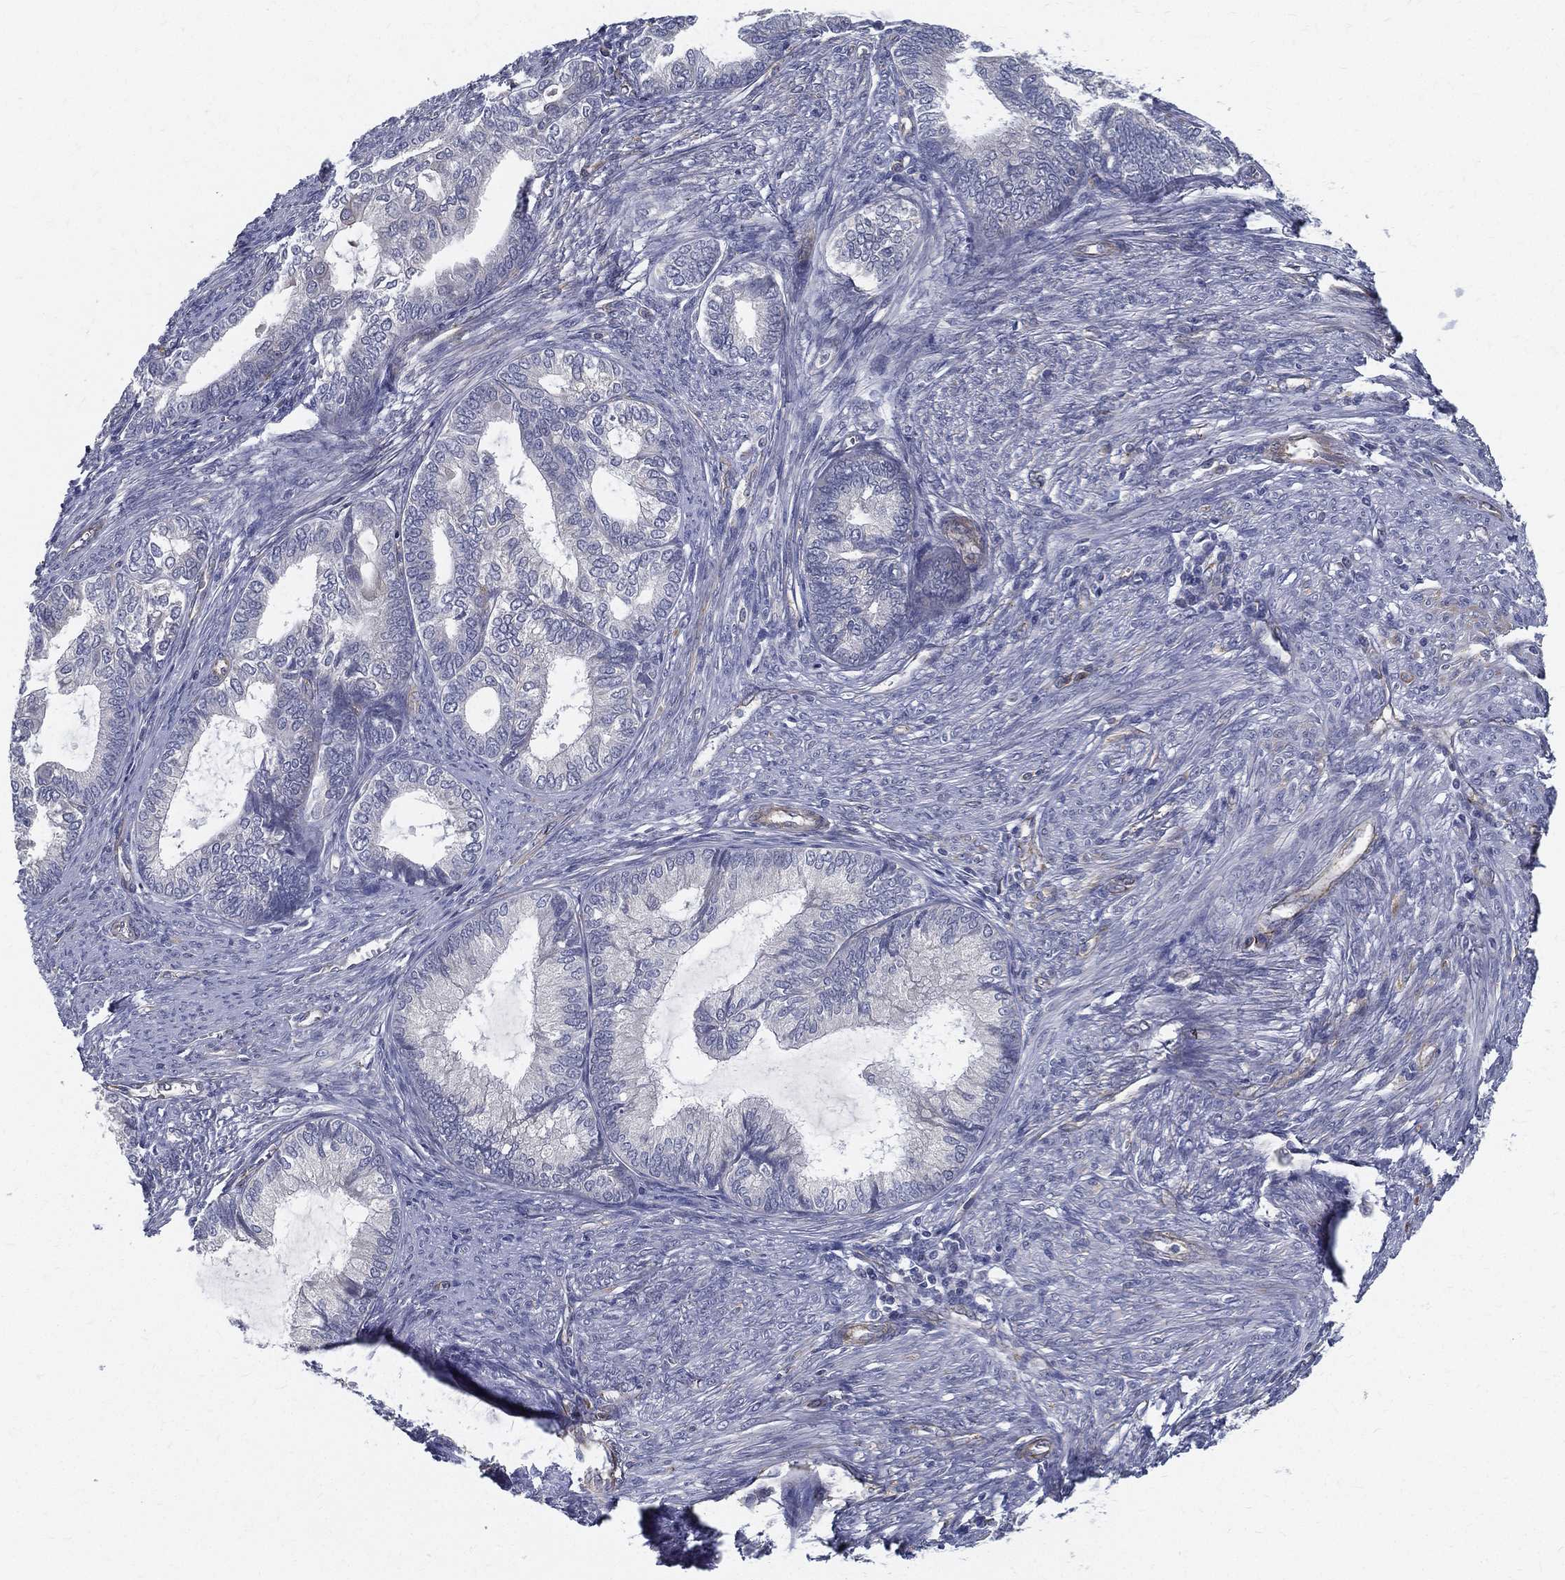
{"staining": {"intensity": "negative", "quantity": "none", "location": "none"}, "tissue": "endometrial cancer", "cell_type": "Tumor cells", "image_type": "cancer", "snomed": [{"axis": "morphology", "description": "Adenocarcinoma, NOS"}, {"axis": "topography", "description": "Endometrium"}], "caption": "The image displays no staining of tumor cells in endometrial cancer.", "gene": "LRRC56", "patient": {"sex": "female", "age": 86}}